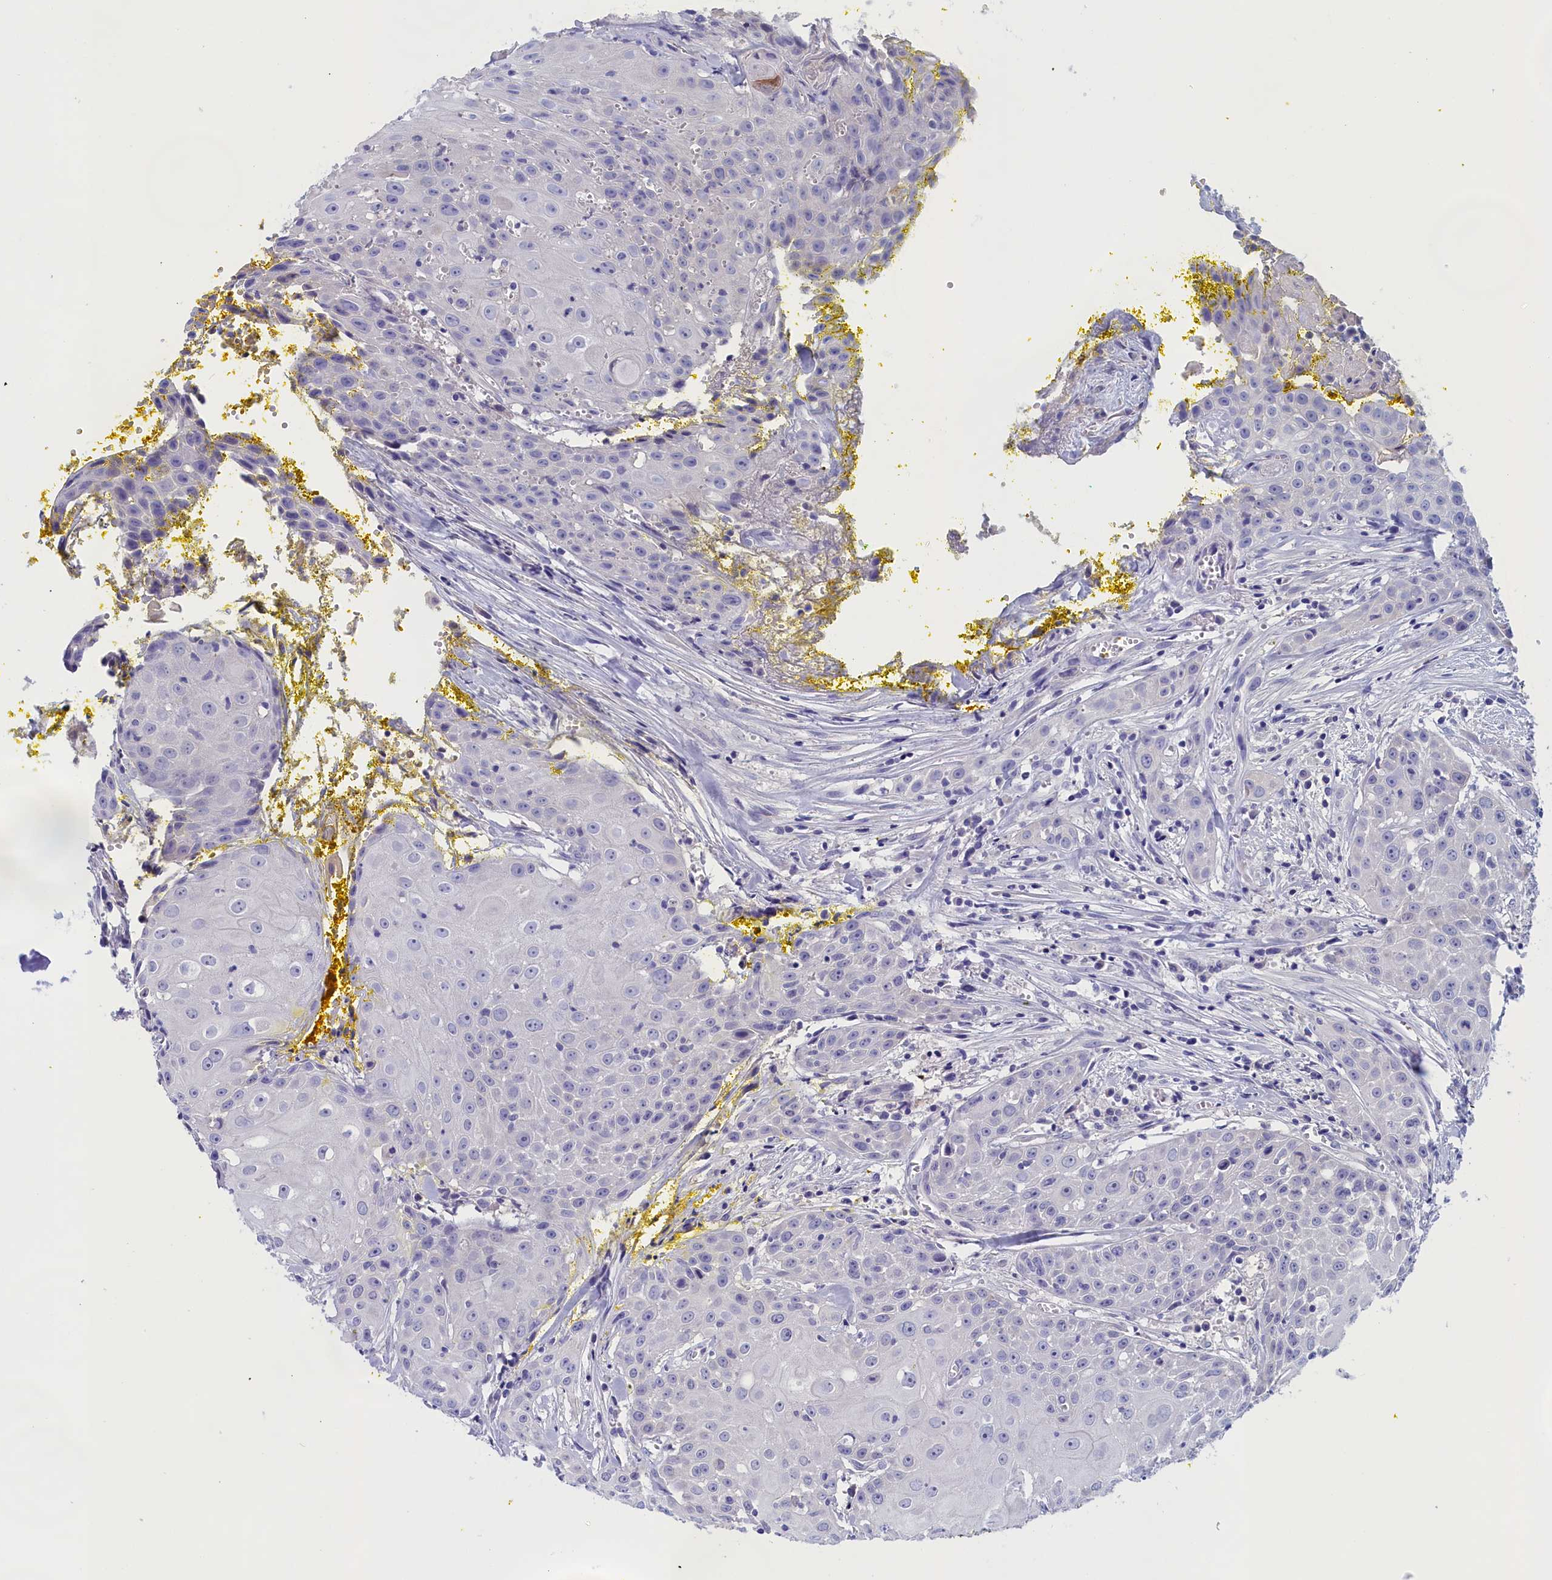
{"staining": {"intensity": "negative", "quantity": "none", "location": "none"}, "tissue": "head and neck cancer", "cell_type": "Tumor cells", "image_type": "cancer", "snomed": [{"axis": "morphology", "description": "Squamous cell carcinoma, NOS"}, {"axis": "topography", "description": "Oral tissue"}, {"axis": "topography", "description": "Head-Neck"}], "caption": "The image demonstrates no significant staining in tumor cells of head and neck squamous cell carcinoma. (DAB immunohistochemistry (IHC), high magnification).", "gene": "ANKRD2", "patient": {"sex": "female", "age": 82}}